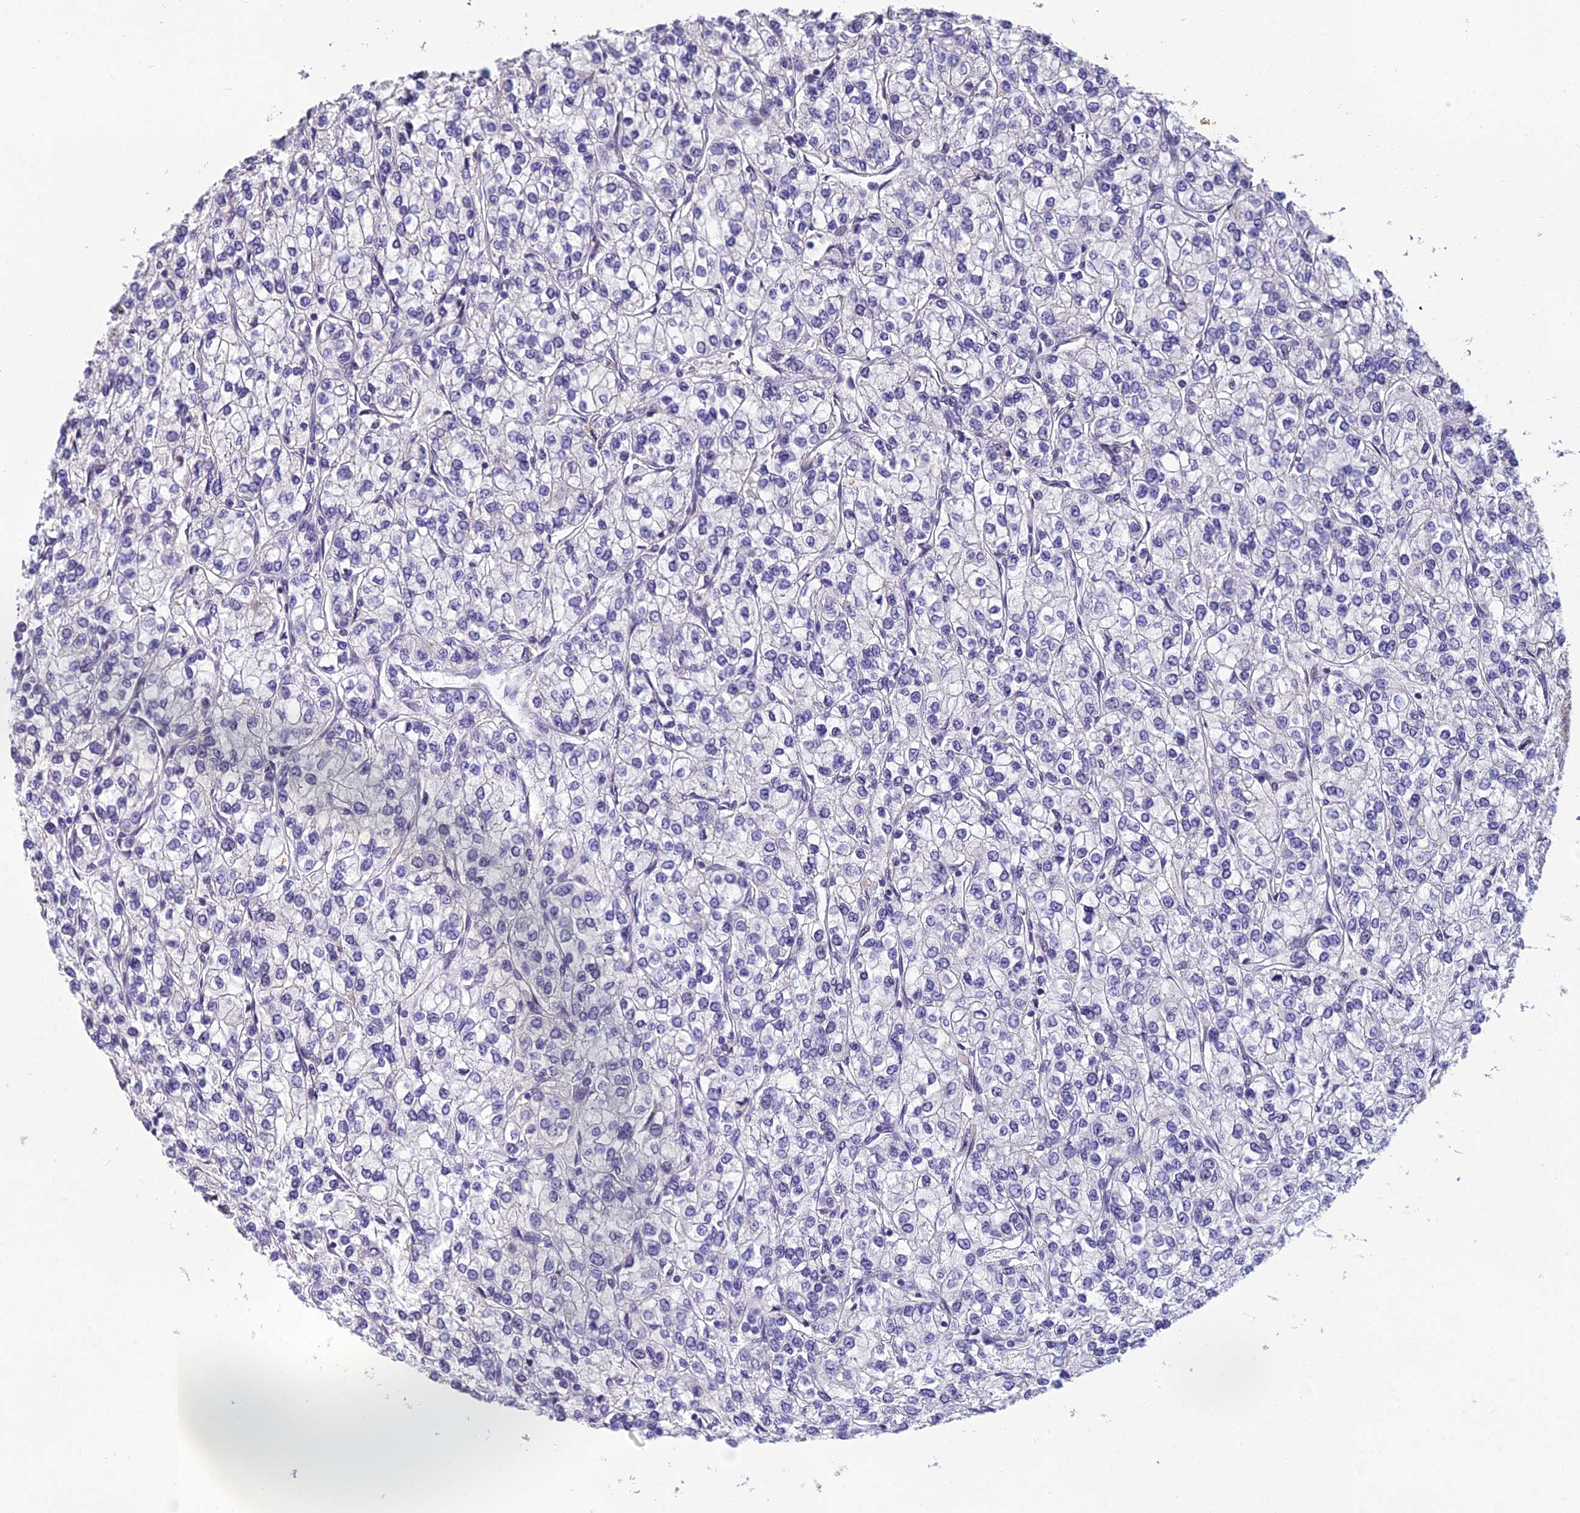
{"staining": {"intensity": "negative", "quantity": "none", "location": "none"}, "tissue": "renal cancer", "cell_type": "Tumor cells", "image_type": "cancer", "snomed": [{"axis": "morphology", "description": "Adenocarcinoma, NOS"}, {"axis": "topography", "description": "Kidney"}], "caption": "Immunohistochemistry histopathology image of renal cancer (adenocarcinoma) stained for a protein (brown), which shows no positivity in tumor cells.", "gene": "GRWD1", "patient": {"sex": "male", "age": 80}}